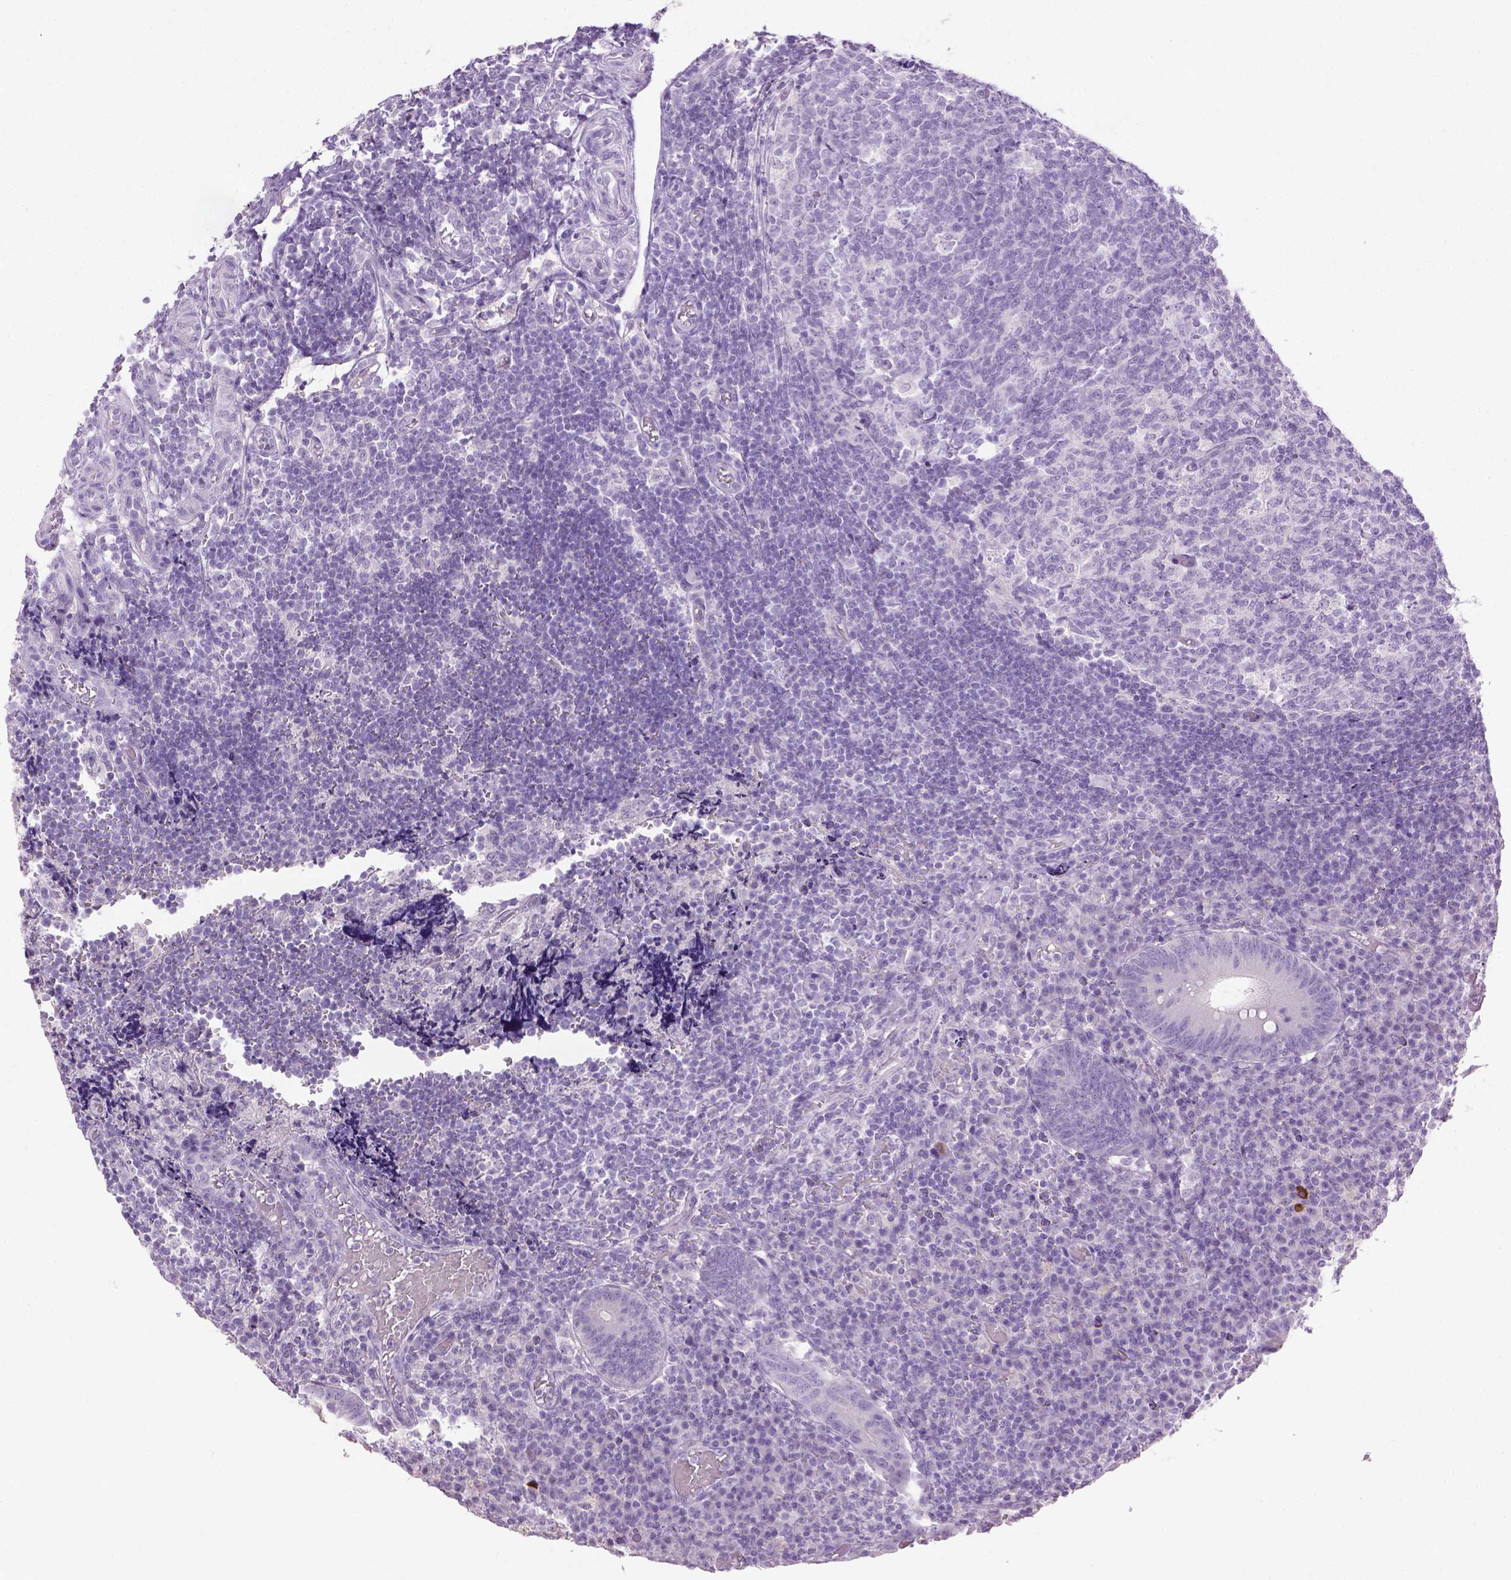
{"staining": {"intensity": "negative", "quantity": "none", "location": "none"}, "tissue": "appendix", "cell_type": "Glandular cells", "image_type": "normal", "snomed": [{"axis": "morphology", "description": "Normal tissue, NOS"}, {"axis": "topography", "description": "Appendix"}], "caption": "High magnification brightfield microscopy of normal appendix stained with DAB (3,3'-diaminobenzidine) (brown) and counterstained with hematoxylin (blue): glandular cells show no significant expression. Brightfield microscopy of IHC stained with DAB (3,3'-diaminobenzidine) (brown) and hematoxylin (blue), captured at high magnification.", "gene": "CYP24A1", "patient": {"sex": "male", "age": 18}}